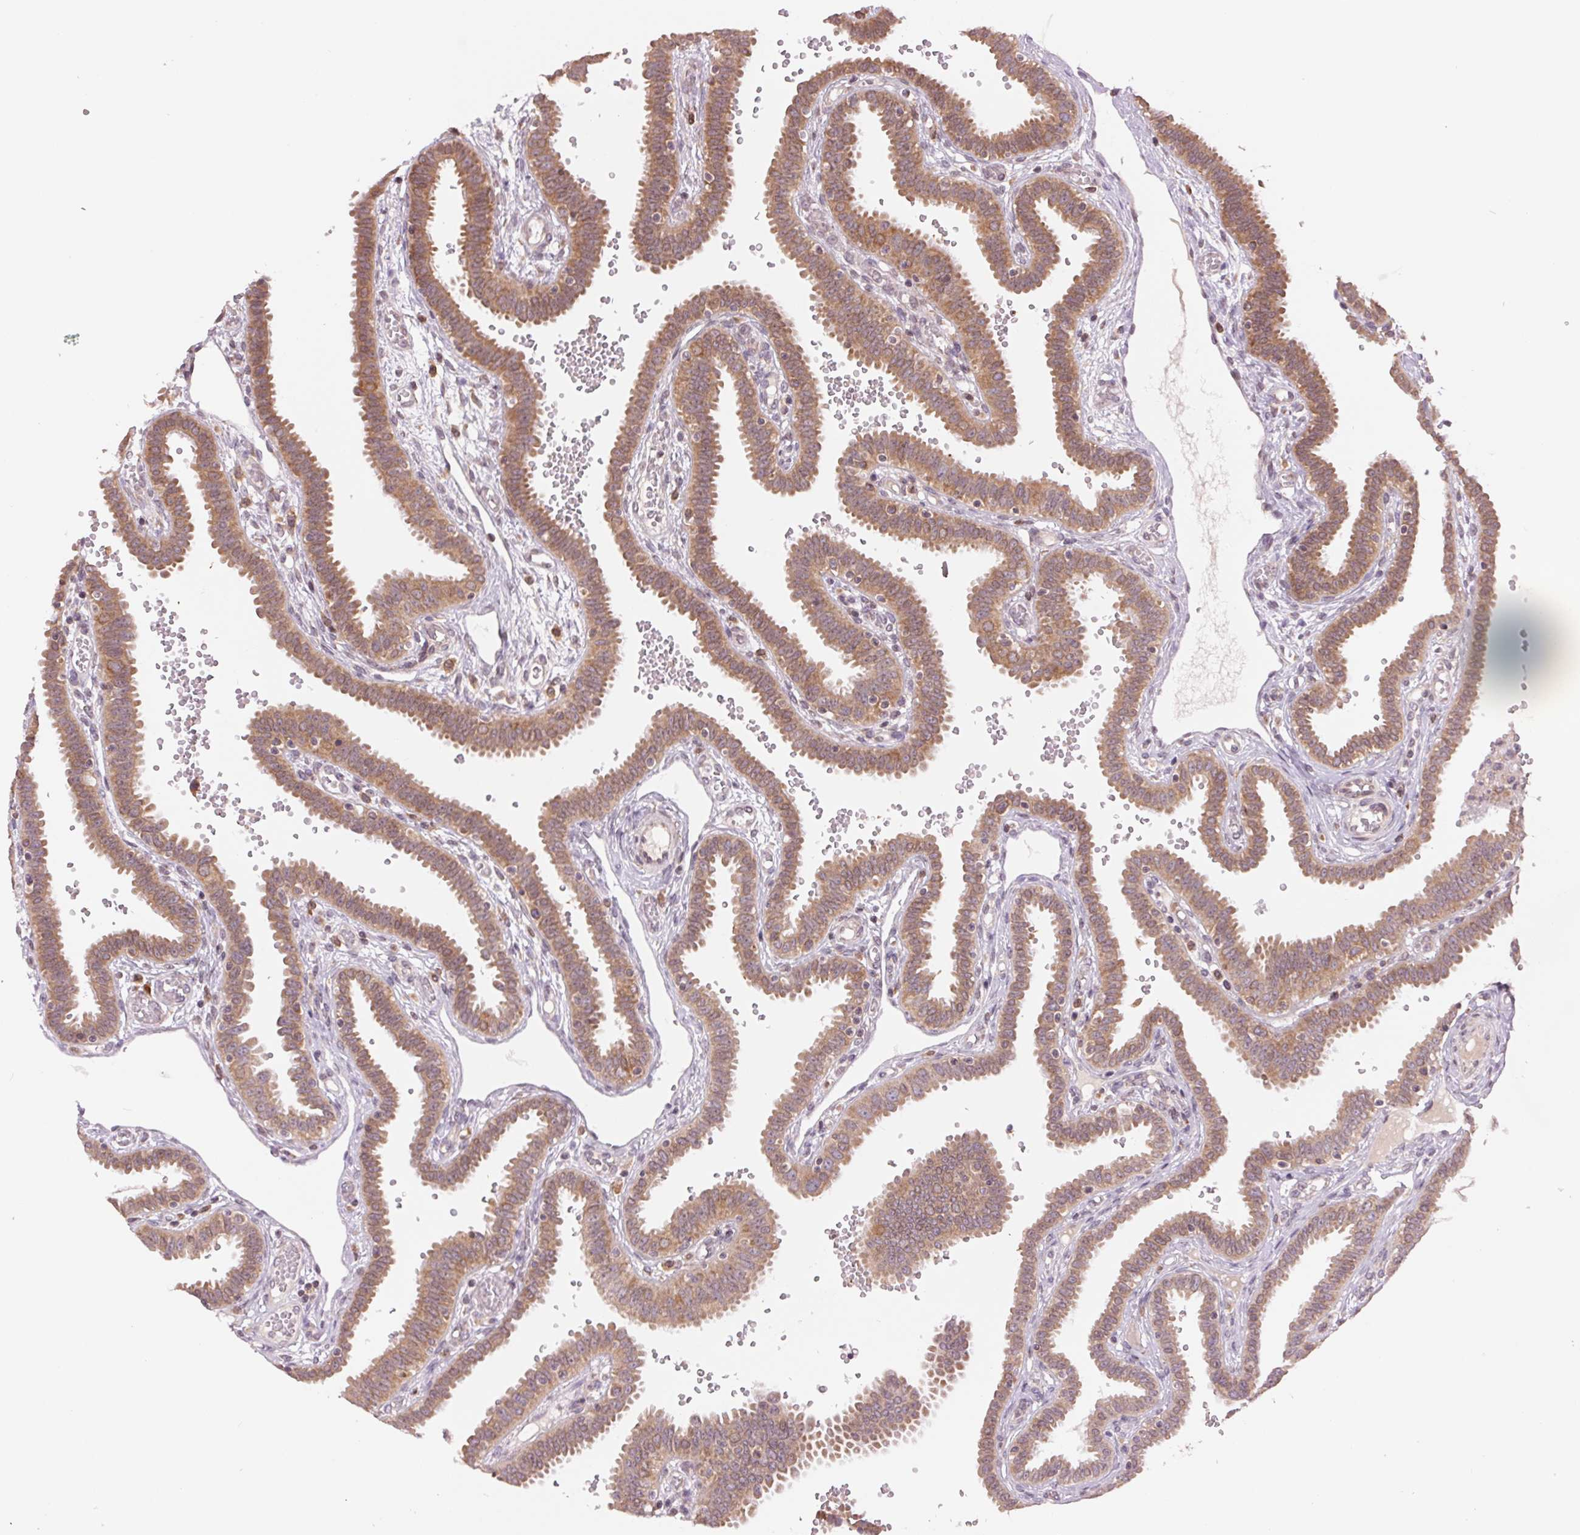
{"staining": {"intensity": "moderate", "quantity": ">75%", "location": "cytoplasmic/membranous"}, "tissue": "fallopian tube", "cell_type": "Glandular cells", "image_type": "normal", "snomed": [{"axis": "morphology", "description": "Normal tissue, NOS"}, {"axis": "topography", "description": "Fallopian tube"}], "caption": "Protein expression analysis of benign human fallopian tube reveals moderate cytoplasmic/membranous staining in approximately >75% of glandular cells. The staining was performed using DAB (3,3'-diaminobenzidine), with brown indicating positive protein expression. Nuclei are stained blue with hematoxylin.", "gene": "TECR", "patient": {"sex": "female", "age": 37}}